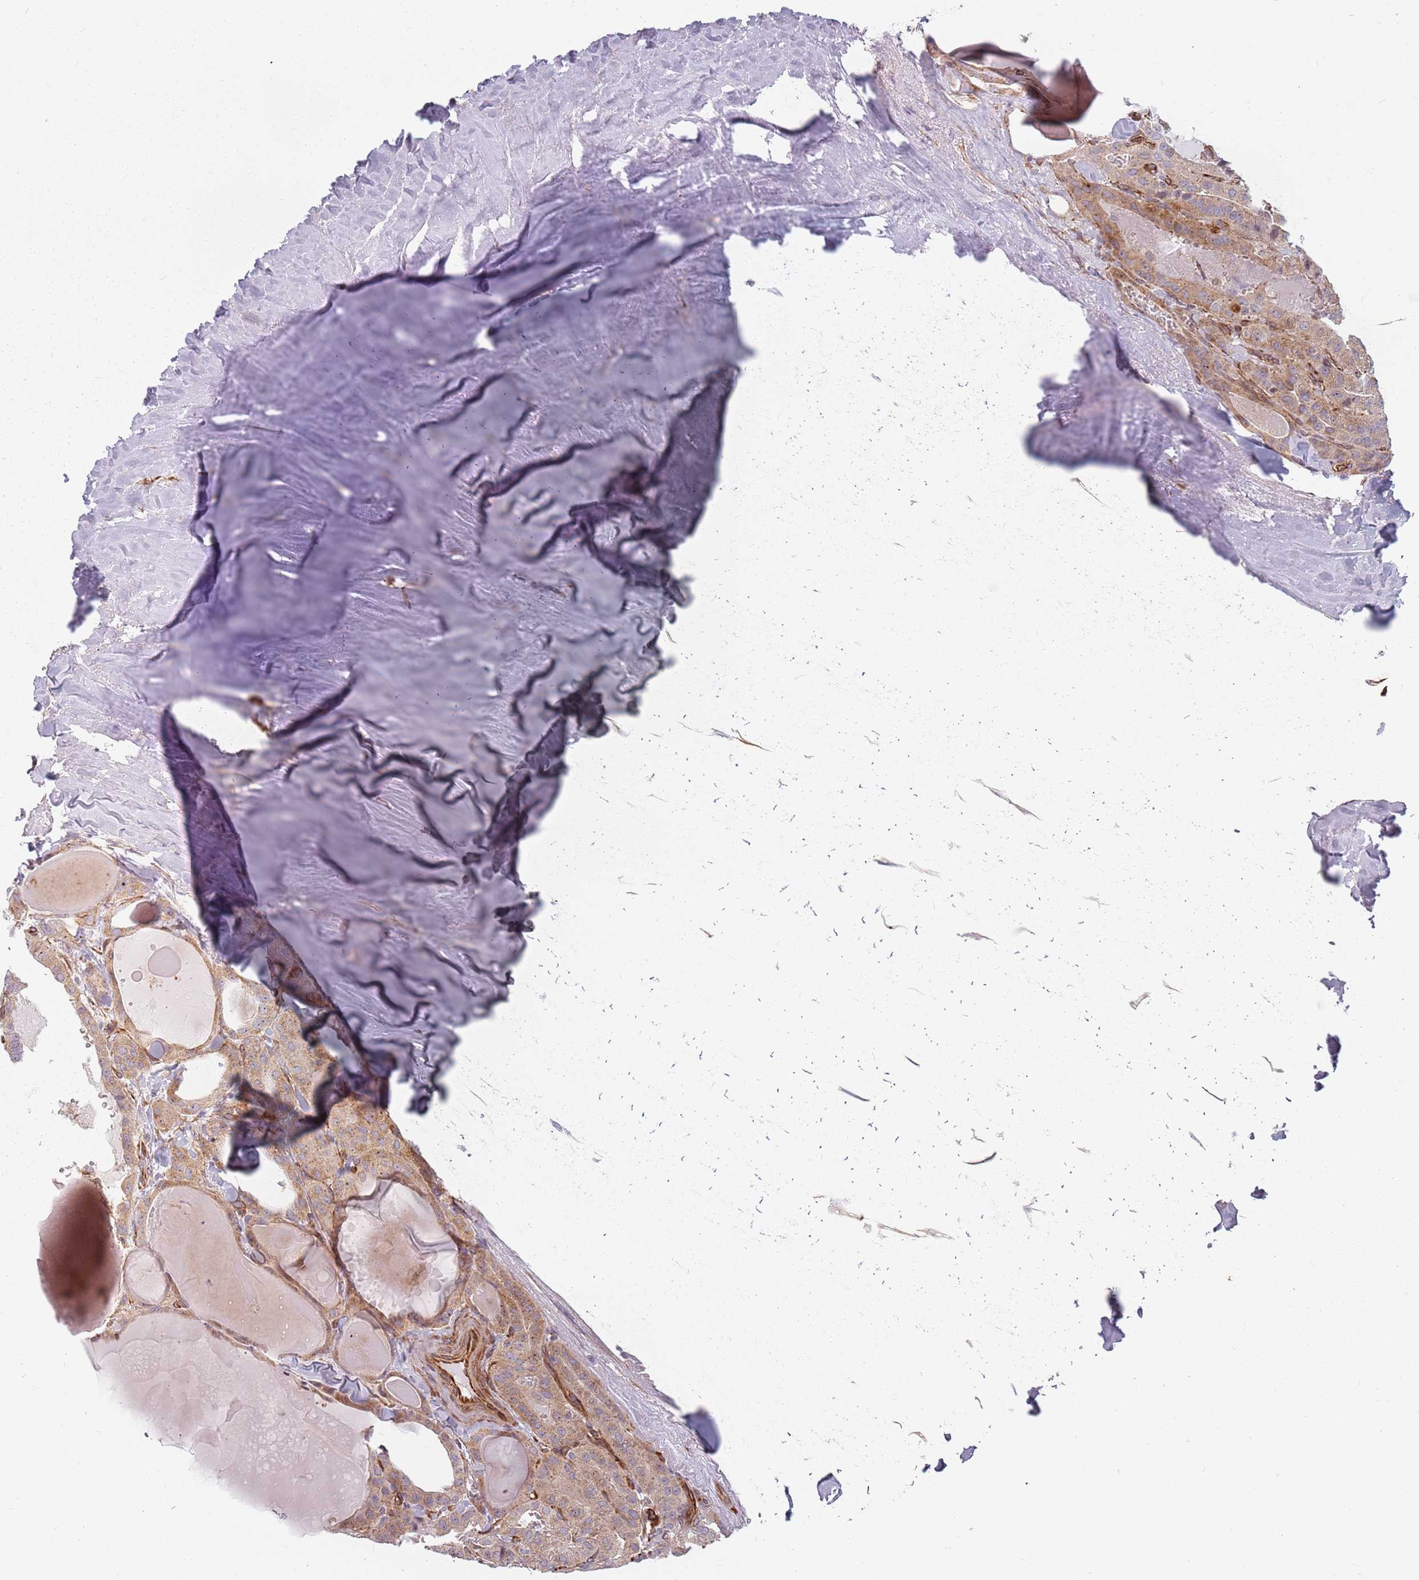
{"staining": {"intensity": "moderate", "quantity": ">75%", "location": "cytoplasmic/membranous"}, "tissue": "thyroid cancer", "cell_type": "Tumor cells", "image_type": "cancer", "snomed": [{"axis": "morphology", "description": "Papillary adenocarcinoma, NOS"}, {"axis": "topography", "description": "Thyroid gland"}], "caption": "IHC (DAB) staining of human papillary adenocarcinoma (thyroid) reveals moderate cytoplasmic/membranous protein expression in approximately >75% of tumor cells.", "gene": "GAS2L3", "patient": {"sex": "male", "age": 52}}